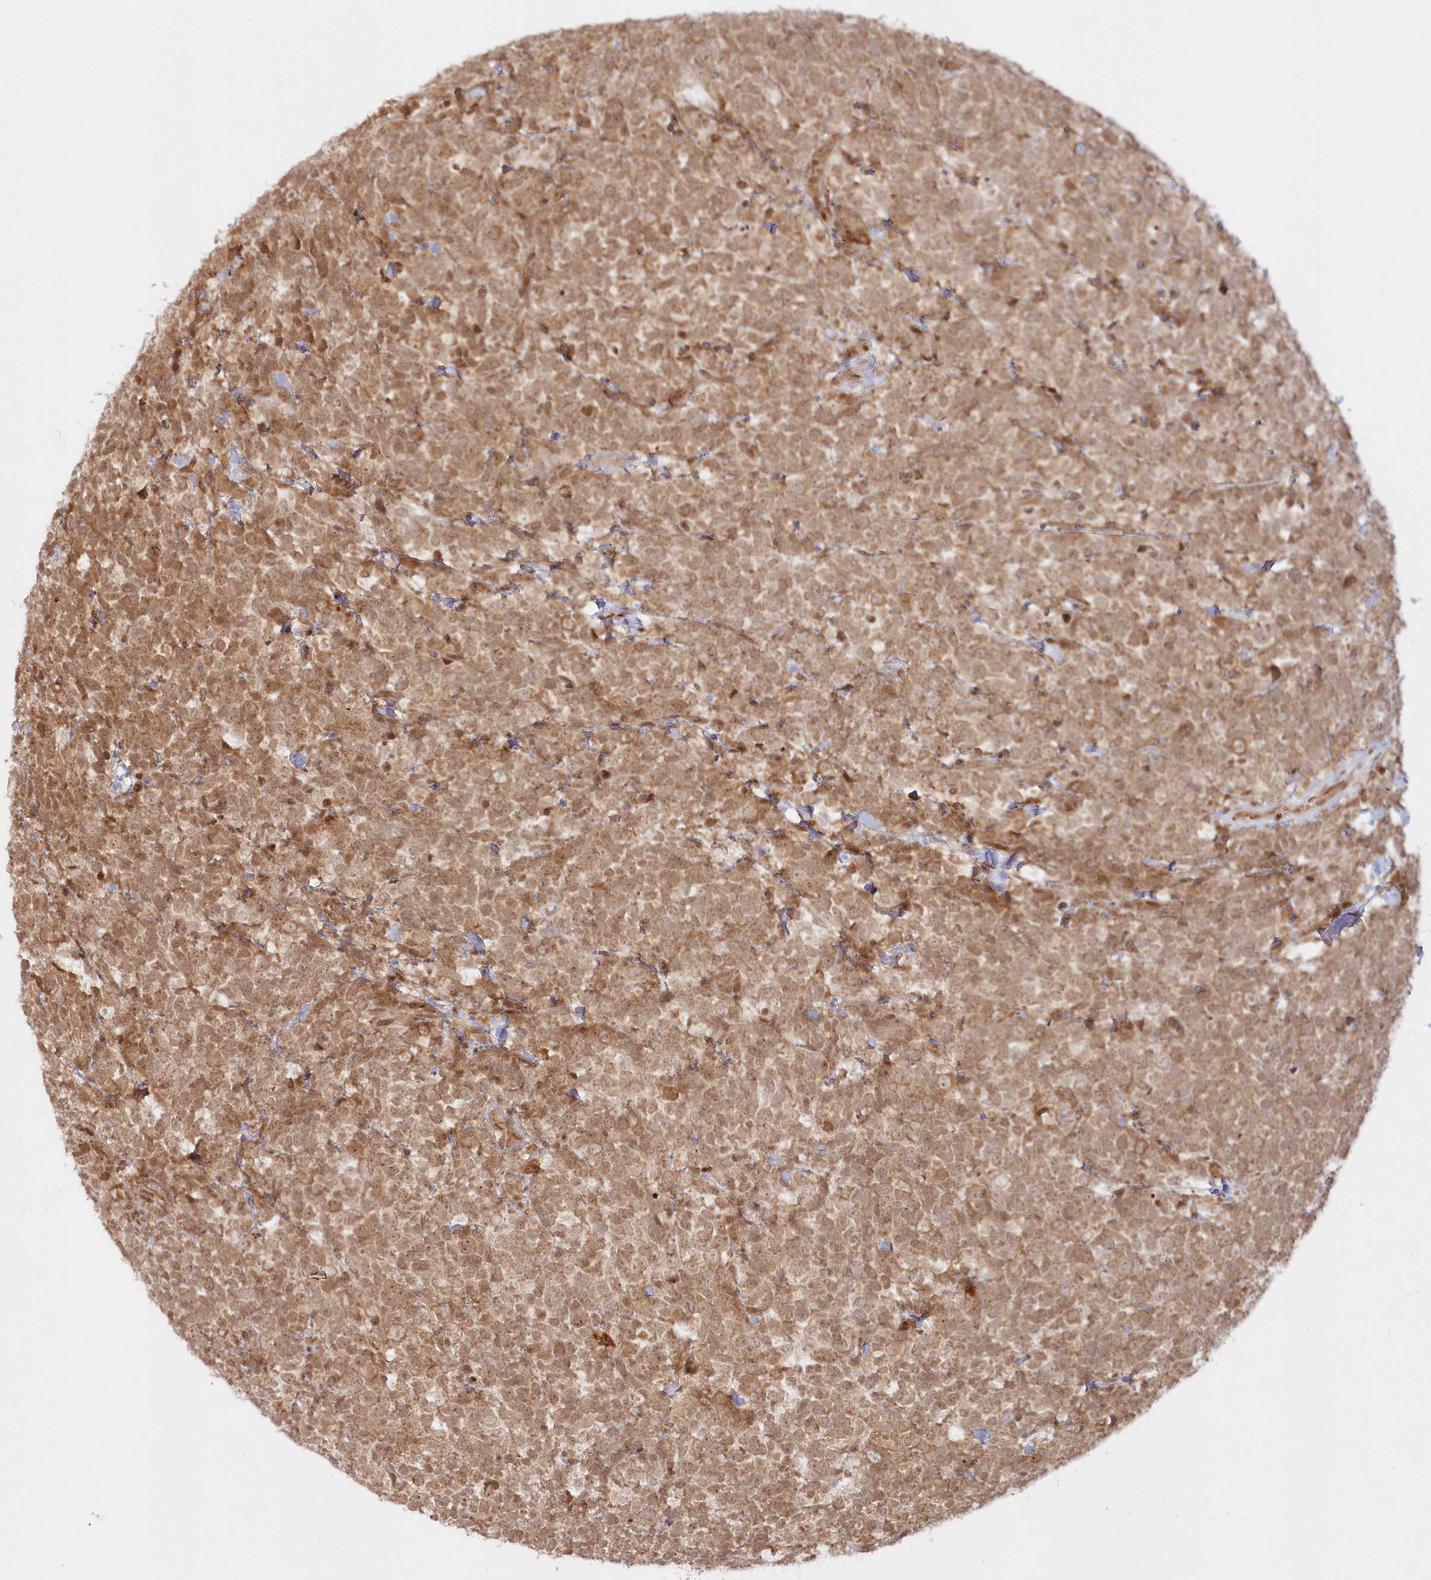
{"staining": {"intensity": "moderate", "quantity": ">75%", "location": "cytoplasmic/membranous,nuclear"}, "tissue": "urothelial cancer", "cell_type": "Tumor cells", "image_type": "cancer", "snomed": [{"axis": "morphology", "description": "Urothelial carcinoma, High grade"}, {"axis": "topography", "description": "Urinary bladder"}], "caption": "IHC staining of urothelial carcinoma (high-grade), which reveals medium levels of moderate cytoplasmic/membranous and nuclear positivity in approximately >75% of tumor cells indicating moderate cytoplasmic/membranous and nuclear protein staining. The staining was performed using DAB (brown) for protein detection and nuclei were counterstained in hematoxylin (blue).", "gene": "TOGARAM2", "patient": {"sex": "female", "age": 82}}